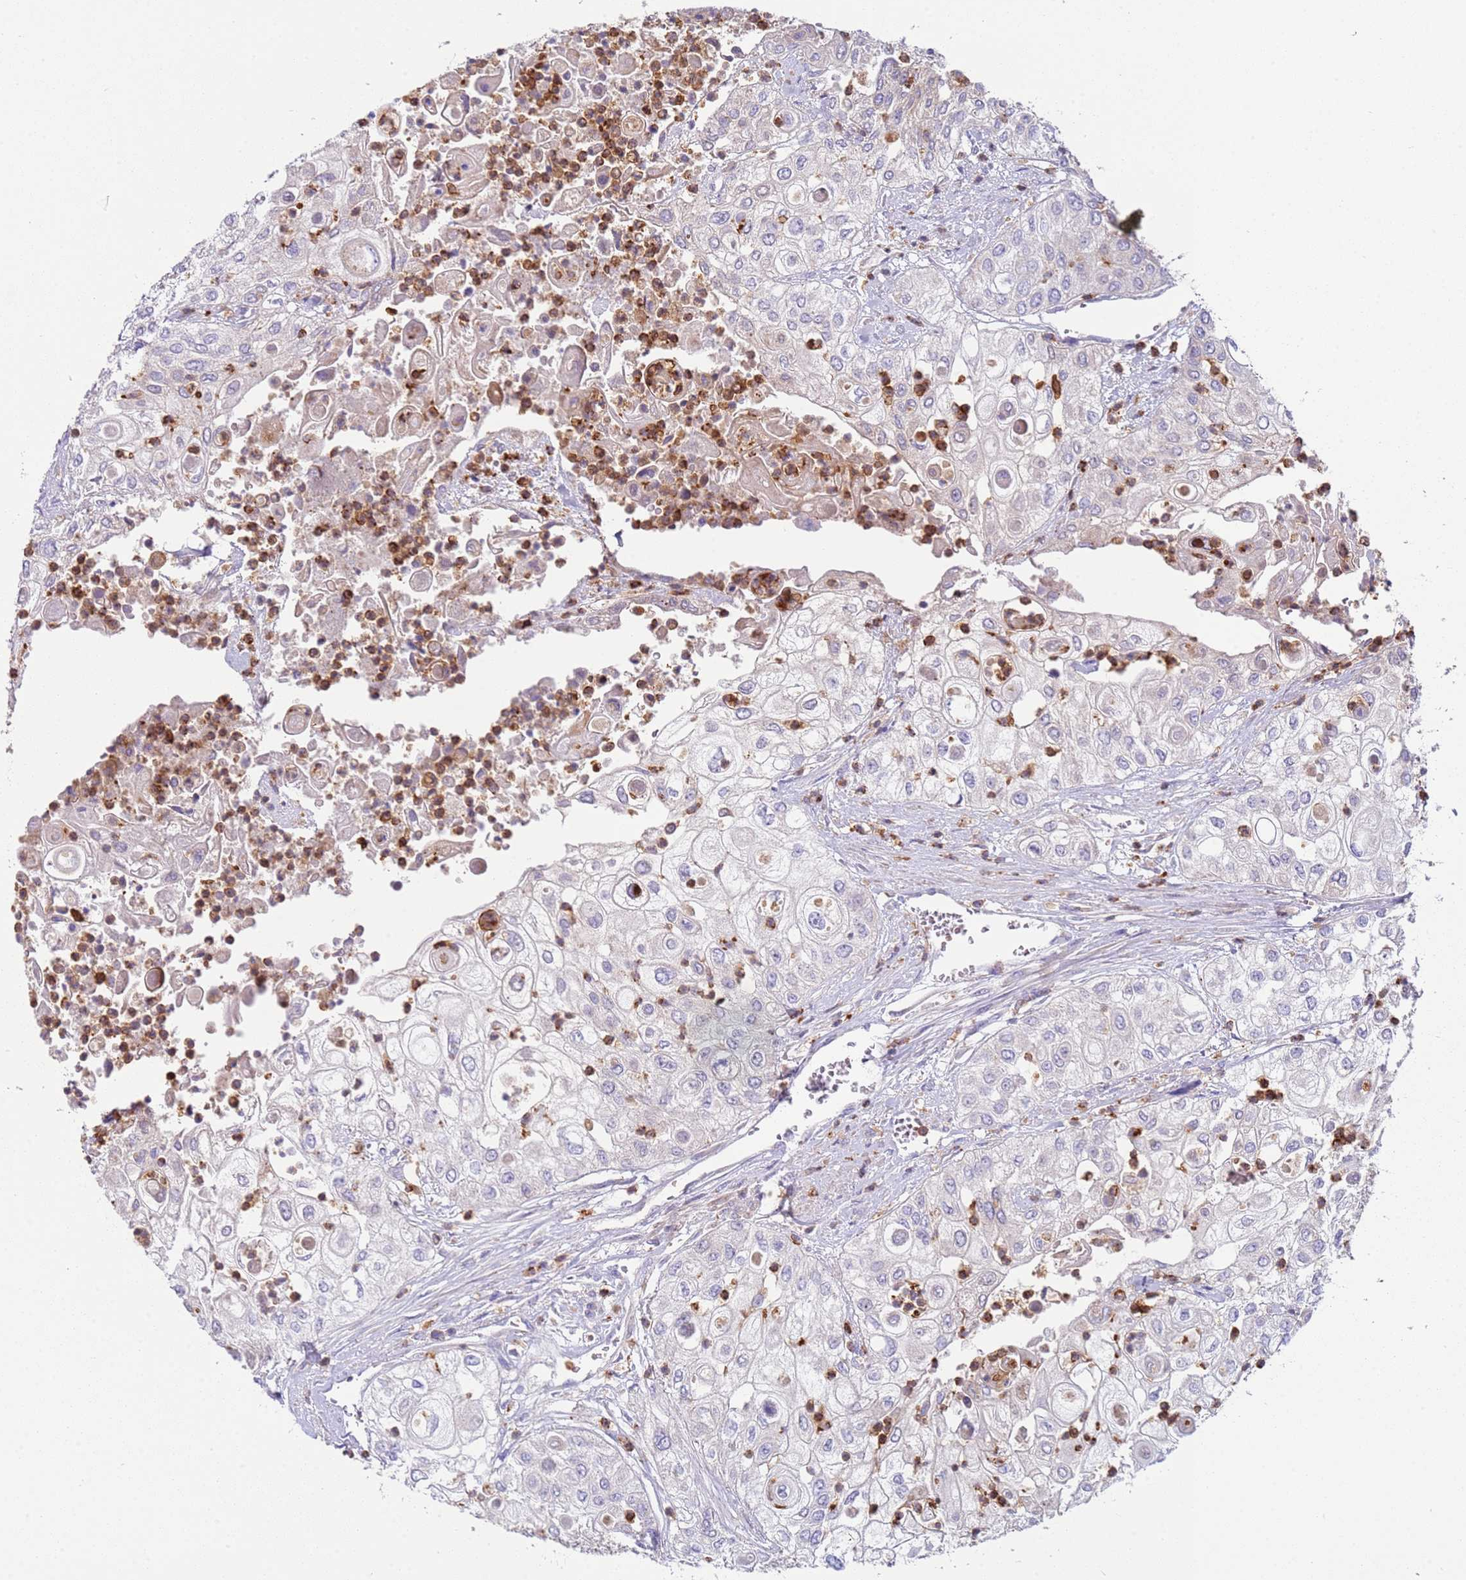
{"staining": {"intensity": "negative", "quantity": "none", "location": "none"}, "tissue": "urothelial cancer", "cell_type": "Tumor cells", "image_type": "cancer", "snomed": [{"axis": "morphology", "description": "Urothelial carcinoma, High grade"}, {"axis": "topography", "description": "Urinary bladder"}], "caption": "A photomicrograph of urothelial cancer stained for a protein exhibits no brown staining in tumor cells. (Stains: DAB immunohistochemistry (IHC) with hematoxylin counter stain, Microscopy: brightfield microscopy at high magnification).", "gene": "TTPAL", "patient": {"sex": "female", "age": 79}}